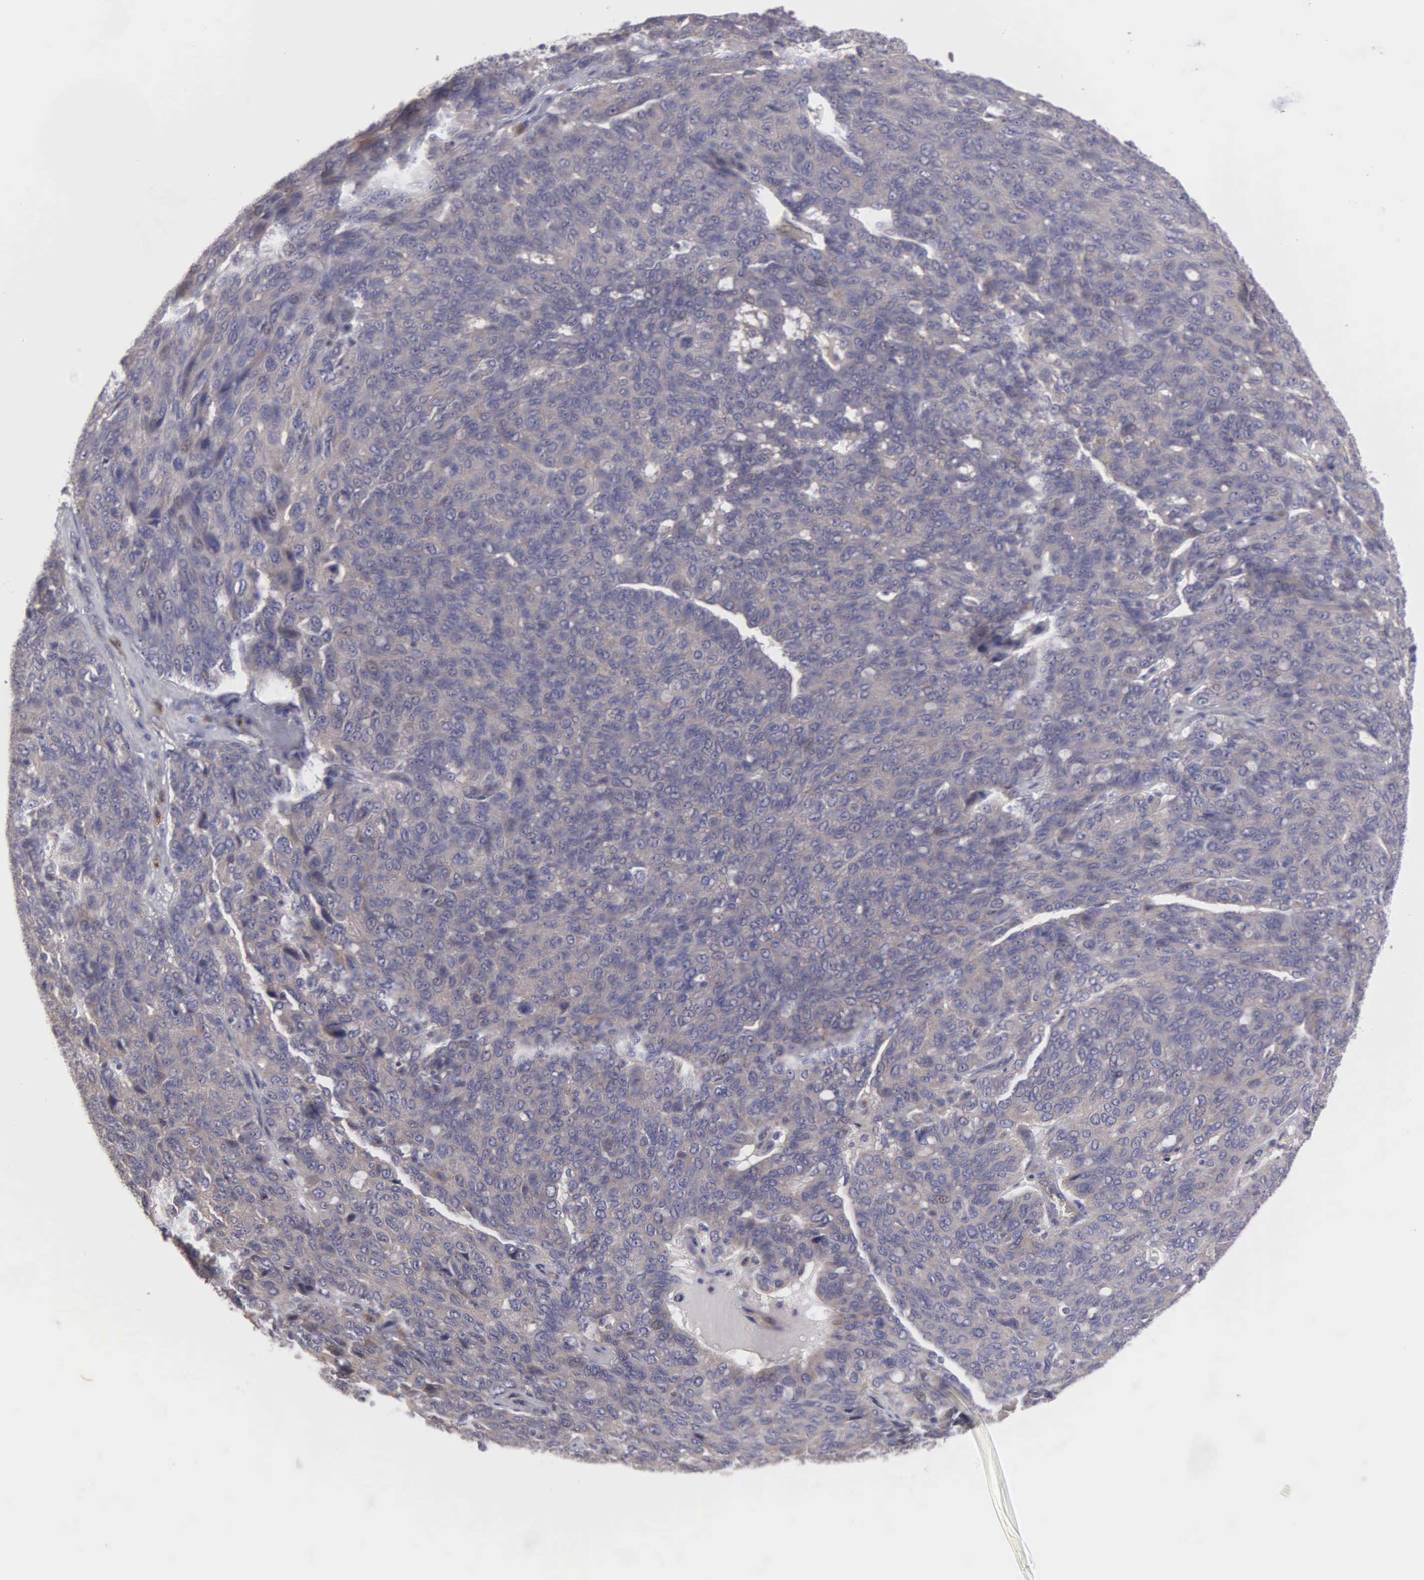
{"staining": {"intensity": "negative", "quantity": "none", "location": "none"}, "tissue": "ovarian cancer", "cell_type": "Tumor cells", "image_type": "cancer", "snomed": [{"axis": "morphology", "description": "Carcinoma, endometroid"}, {"axis": "topography", "description": "Ovary"}], "caption": "IHC micrograph of neoplastic tissue: human endometroid carcinoma (ovarian) stained with DAB reveals no significant protein expression in tumor cells.", "gene": "RTL10", "patient": {"sex": "female", "age": 60}}